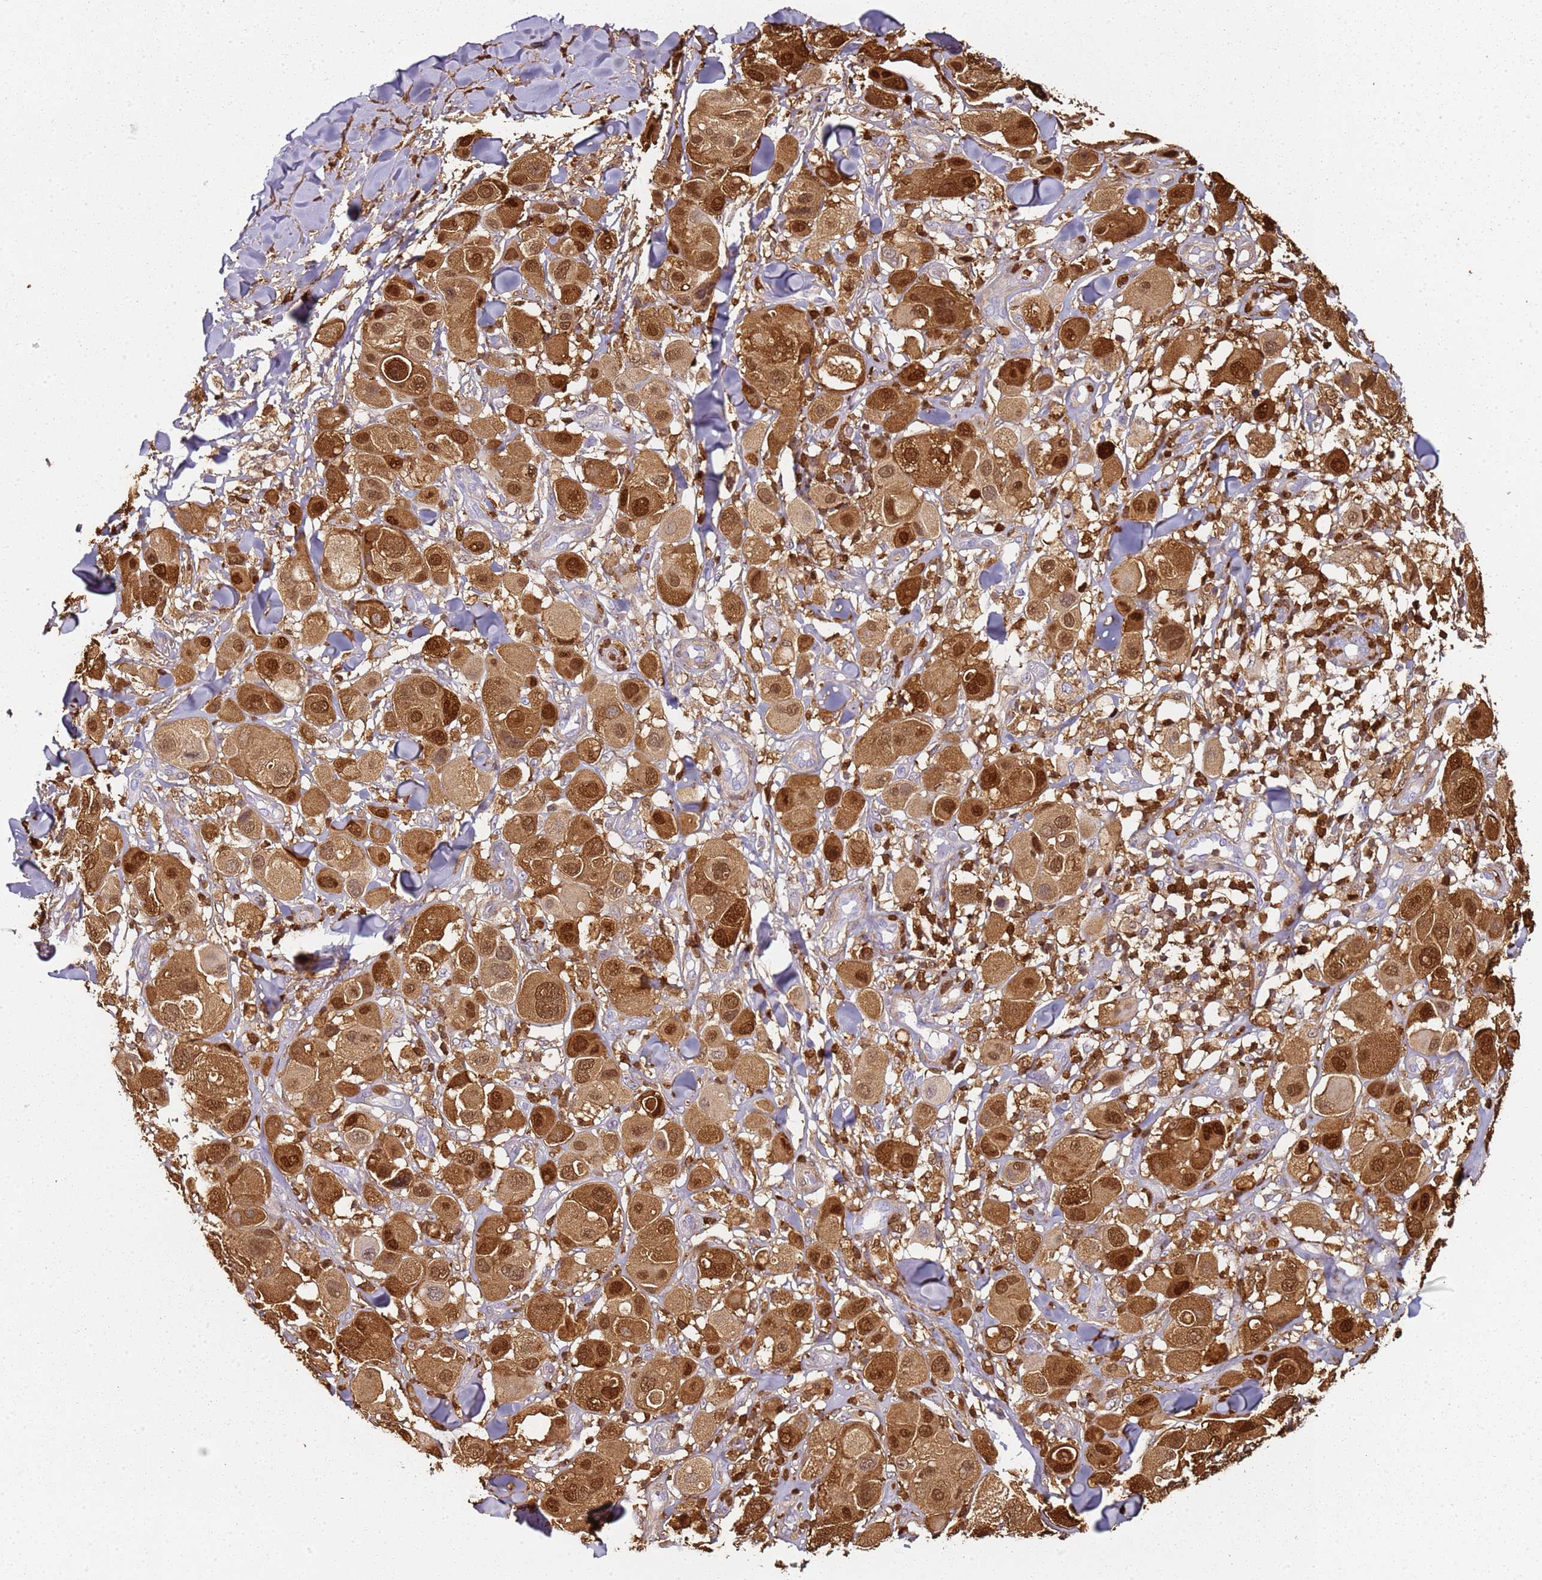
{"staining": {"intensity": "strong", "quantity": ">75%", "location": "cytoplasmic/membranous,nuclear"}, "tissue": "melanoma", "cell_type": "Tumor cells", "image_type": "cancer", "snomed": [{"axis": "morphology", "description": "Malignant melanoma, Metastatic site"}, {"axis": "topography", "description": "Skin"}], "caption": "Human melanoma stained with a brown dye exhibits strong cytoplasmic/membranous and nuclear positive positivity in about >75% of tumor cells.", "gene": "S100A4", "patient": {"sex": "male", "age": 41}}